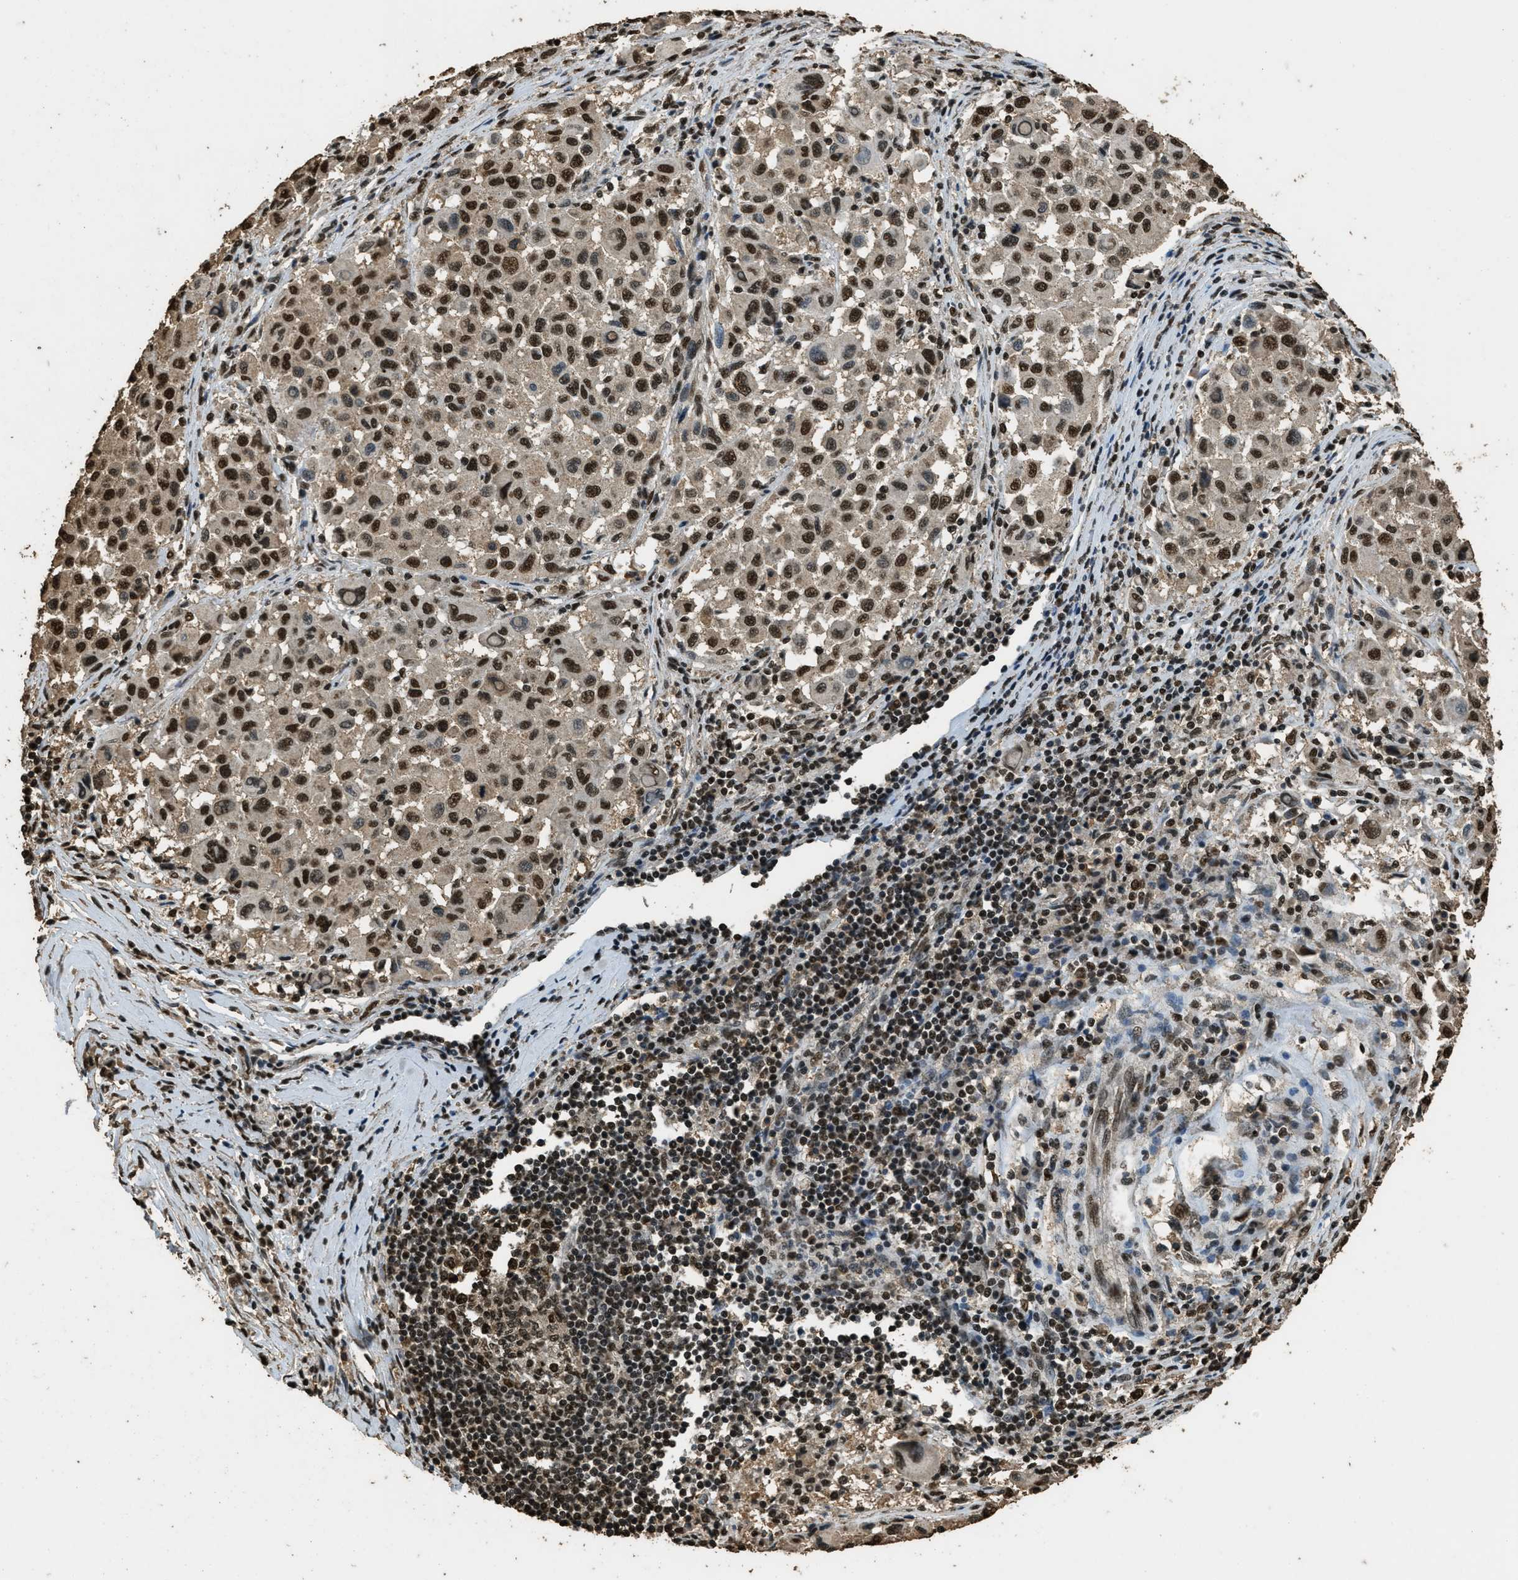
{"staining": {"intensity": "strong", "quantity": ">75%", "location": "nuclear"}, "tissue": "melanoma", "cell_type": "Tumor cells", "image_type": "cancer", "snomed": [{"axis": "morphology", "description": "Malignant melanoma, Metastatic site"}, {"axis": "topography", "description": "Lymph node"}], "caption": "Protein analysis of malignant melanoma (metastatic site) tissue exhibits strong nuclear expression in about >75% of tumor cells.", "gene": "MYB", "patient": {"sex": "male", "age": 61}}